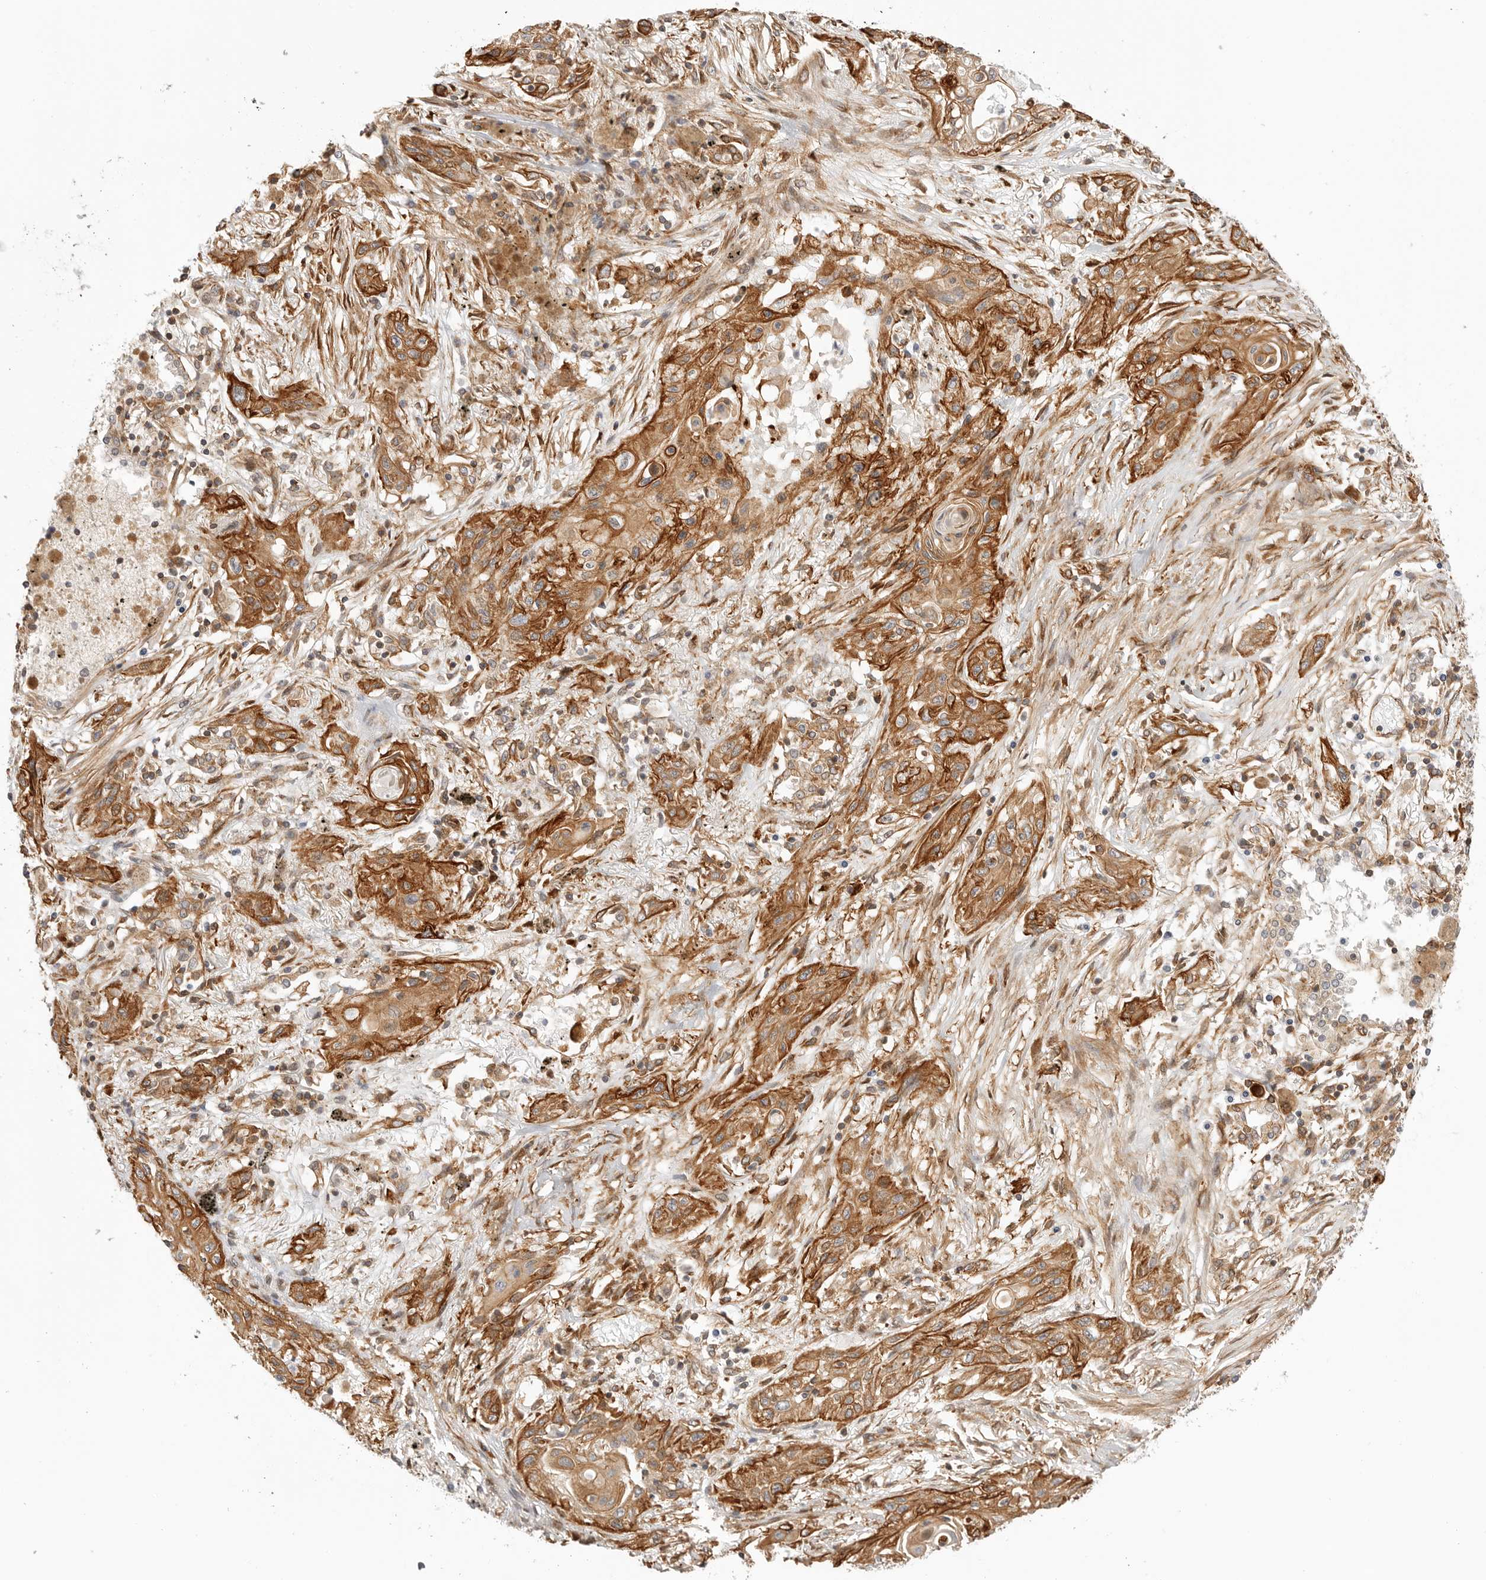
{"staining": {"intensity": "moderate", "quantity": ">75%", "location": "cytoplasmic/membranous"}, "tissue": "lung cancer", "cell_type": "Tumor cells", "image_type": "cancer", "snomed": [{"axis": "morphology", "description": "Squamous cell carcinoma, NOS"}, {"axis": "topography", "description": "Lung"}], "caption": "Brown immunohistochemical staining in human lung squamous cell carcinoma exhibits moderate cytoplasmic/membranous staining in about >75% of tumor cells. The staining was performed using DAB (3,3'-diaminobenzidine), with brown indicating positive protein expression. Nuclei are stained blue with hematoxylin.", "gene": "ATOH7", "patient": {"sex": "female", "age": 47}}